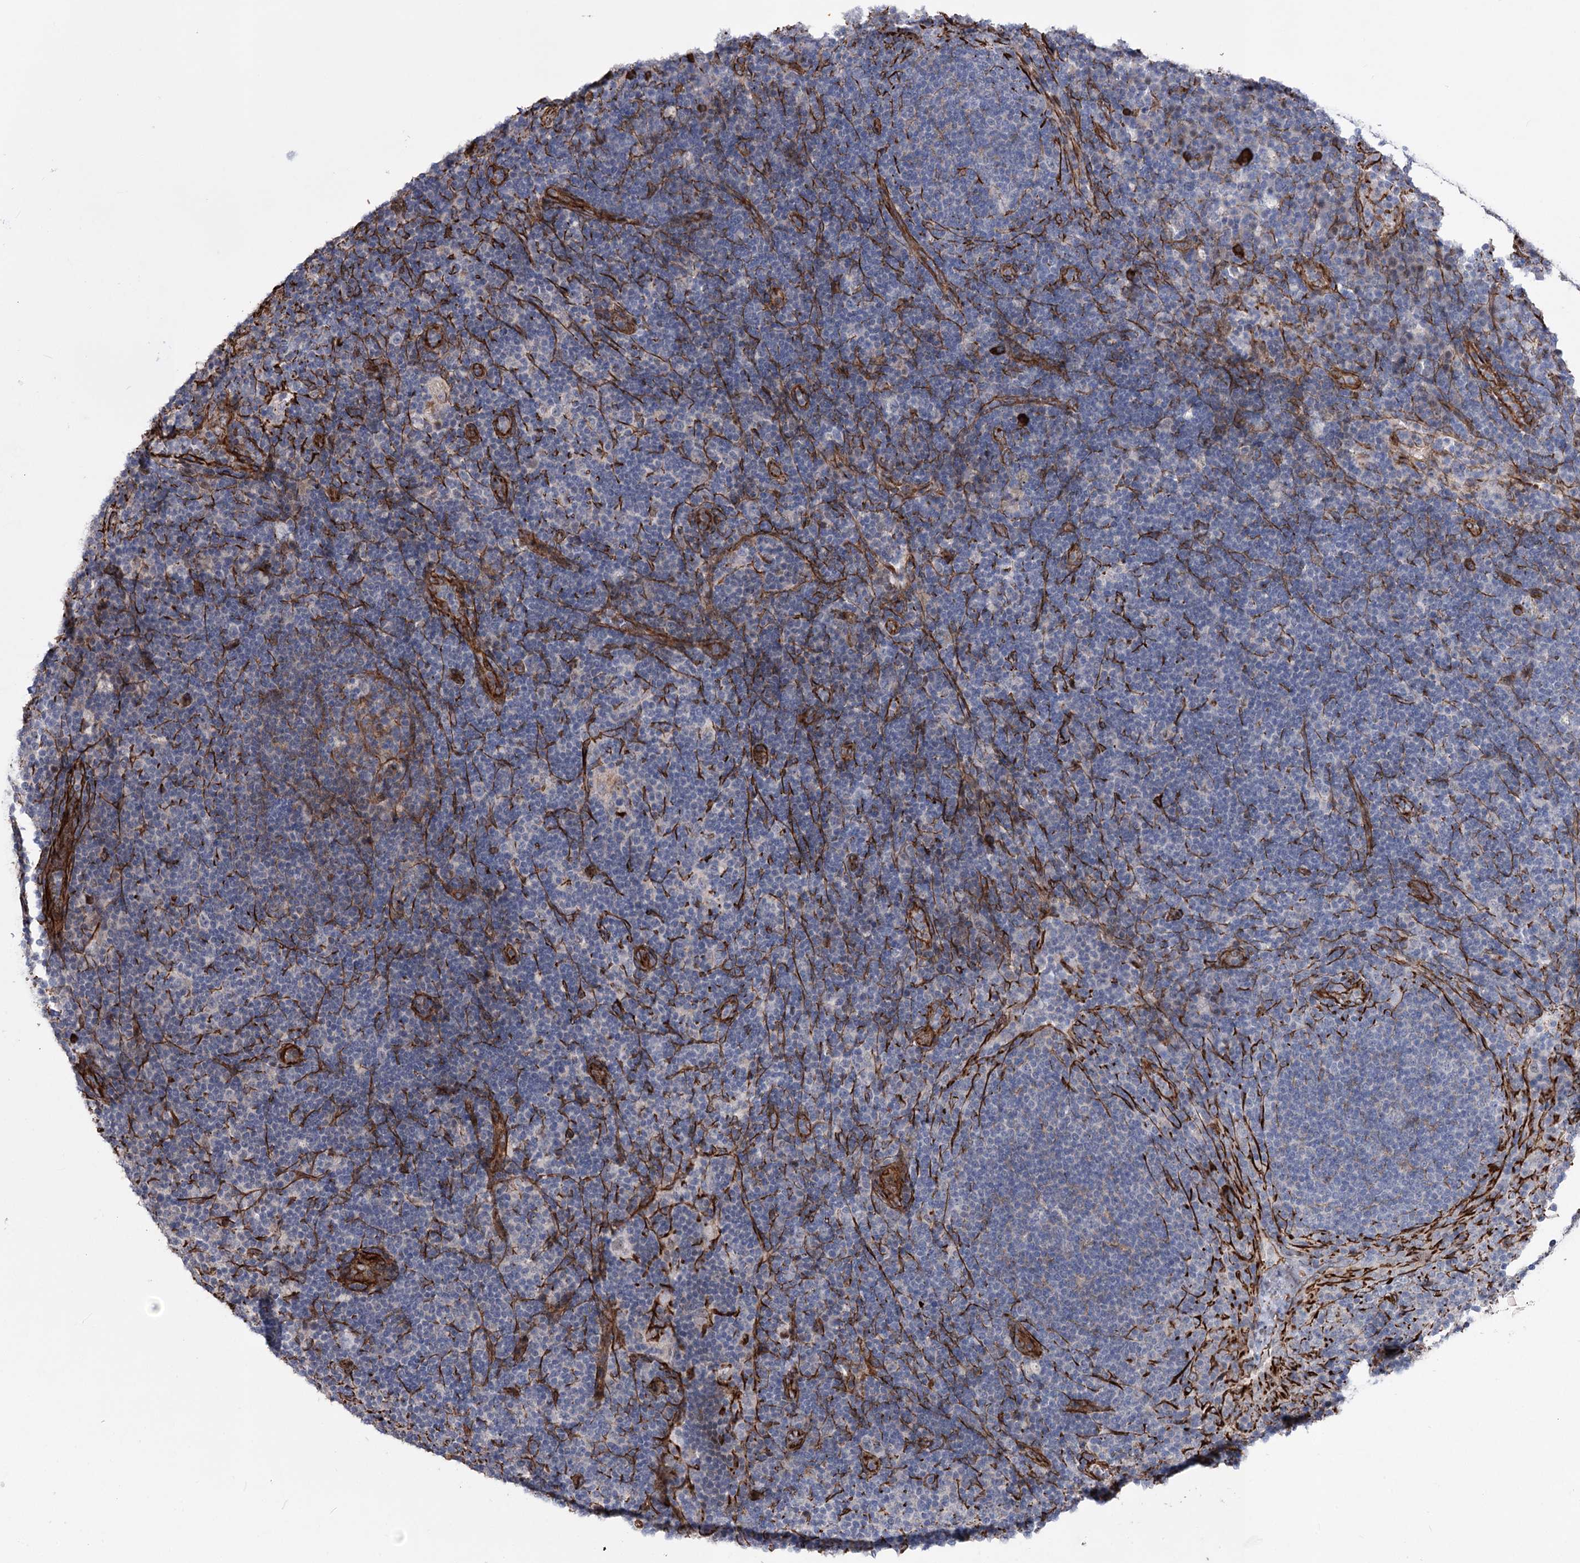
{"staining": {"intensity": "negative", "quantity": "none", "location": "none"}, "tissue": "lymph node", "cell_type": "Germinal center cells", "image_type": "normal", "snomed": [{"axis": "morphology", "description": "Normal tissue, NOS"}, {"axis": "topography", "description": "Lymph node"}], "caption": "Lymph node stained for a protein using IHC demonstrates no staining germinal center cells.", "gene": "ARHGAP20", "patient": {"sex": "female", "age": 70}}